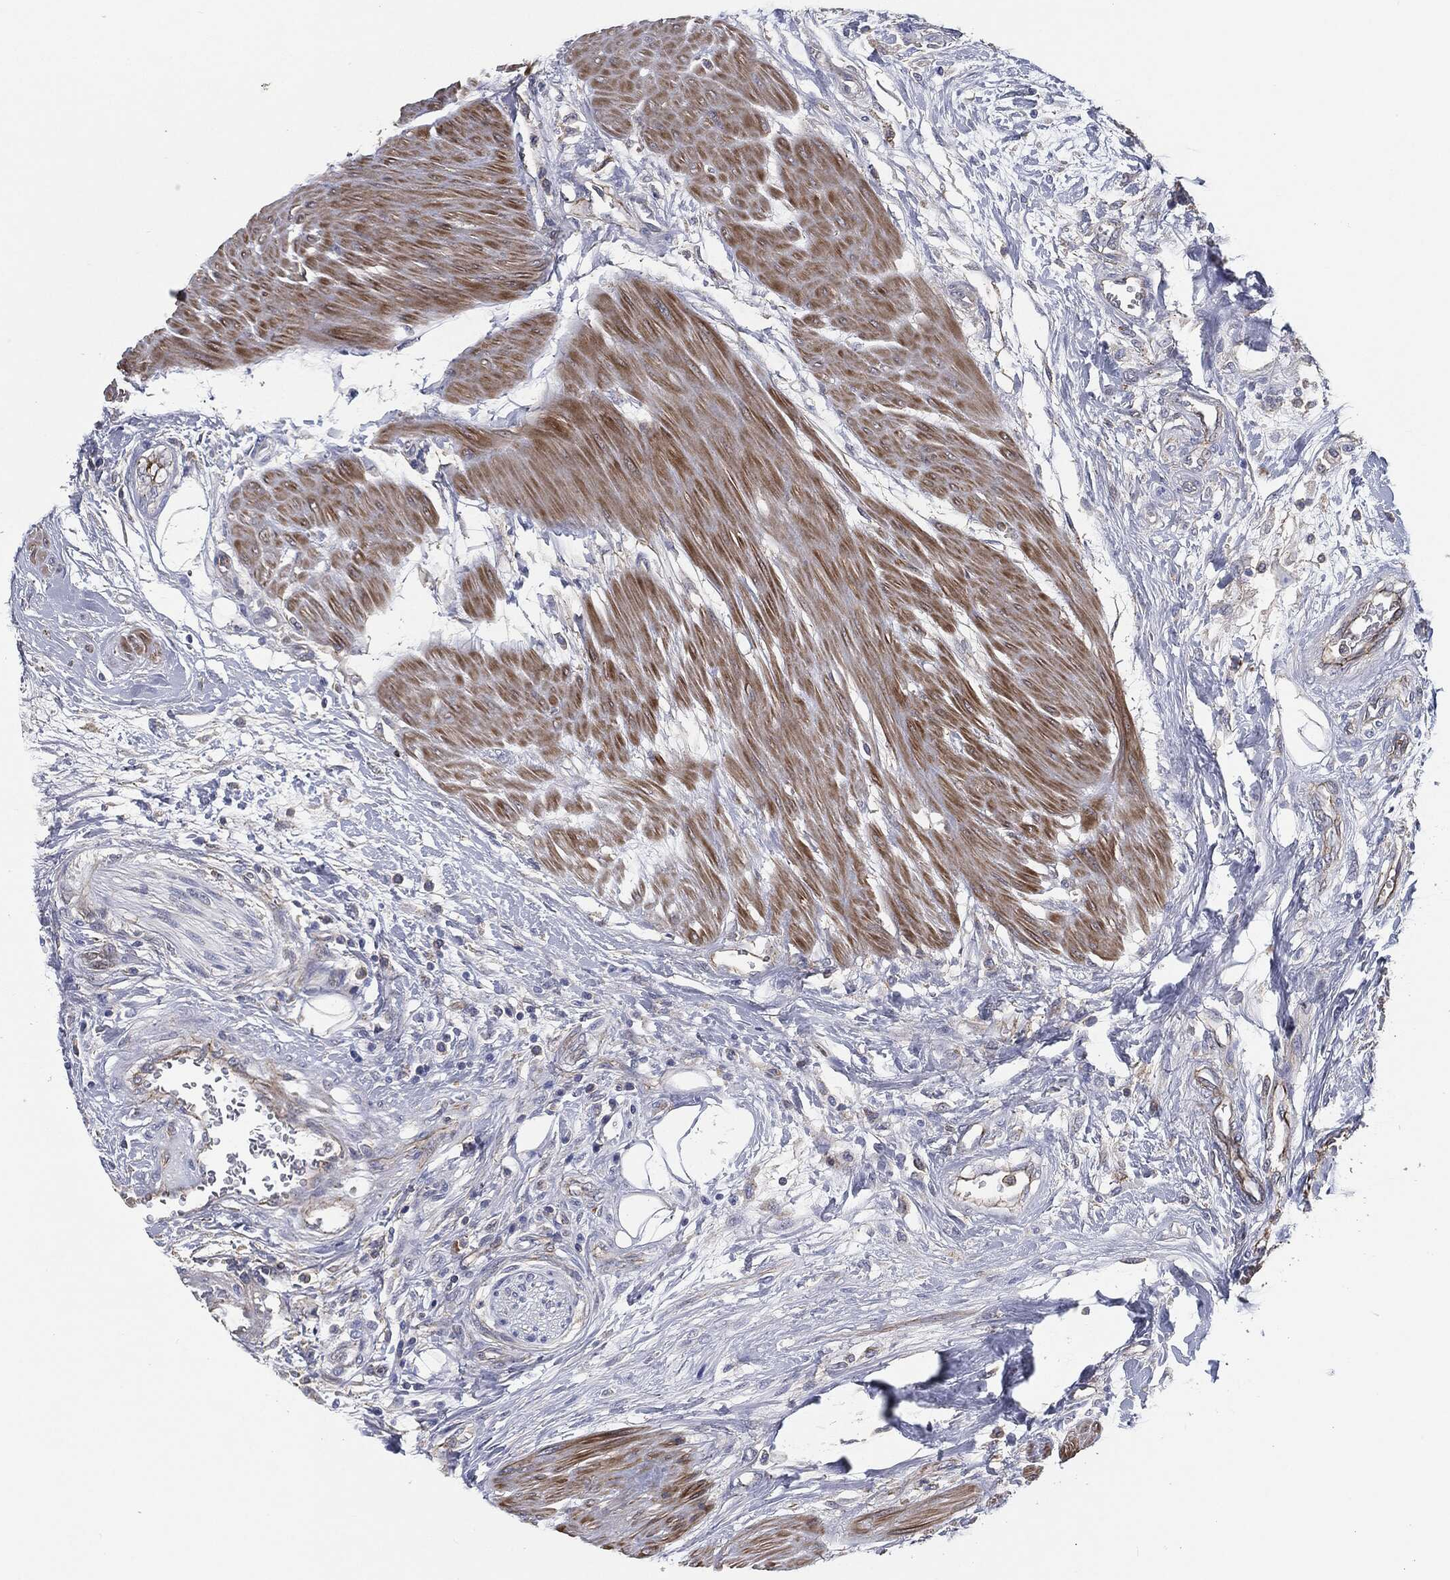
{"staining": {"intensity": "moderate", "quantity": "25%-75%", "location": "cytoplasmic/membranous"}, "tissue": "urothelial cancer", "cell_type": "Tumor cells", "image_type": "cancer", "snomed": [{"axis": "morphology", "description": "Urothelial carcinoma, High grade"}, {"axis": "topography", "description": "Urinary bladder"}], "caption": "Tumor cells reveal medium levels of moderate cytoplasmic/membranous expression in approximately 25%-75% of cells in human urothelial cancer.", "gene": "SVIL", "patient": {"sex": "male", "age": 35}}